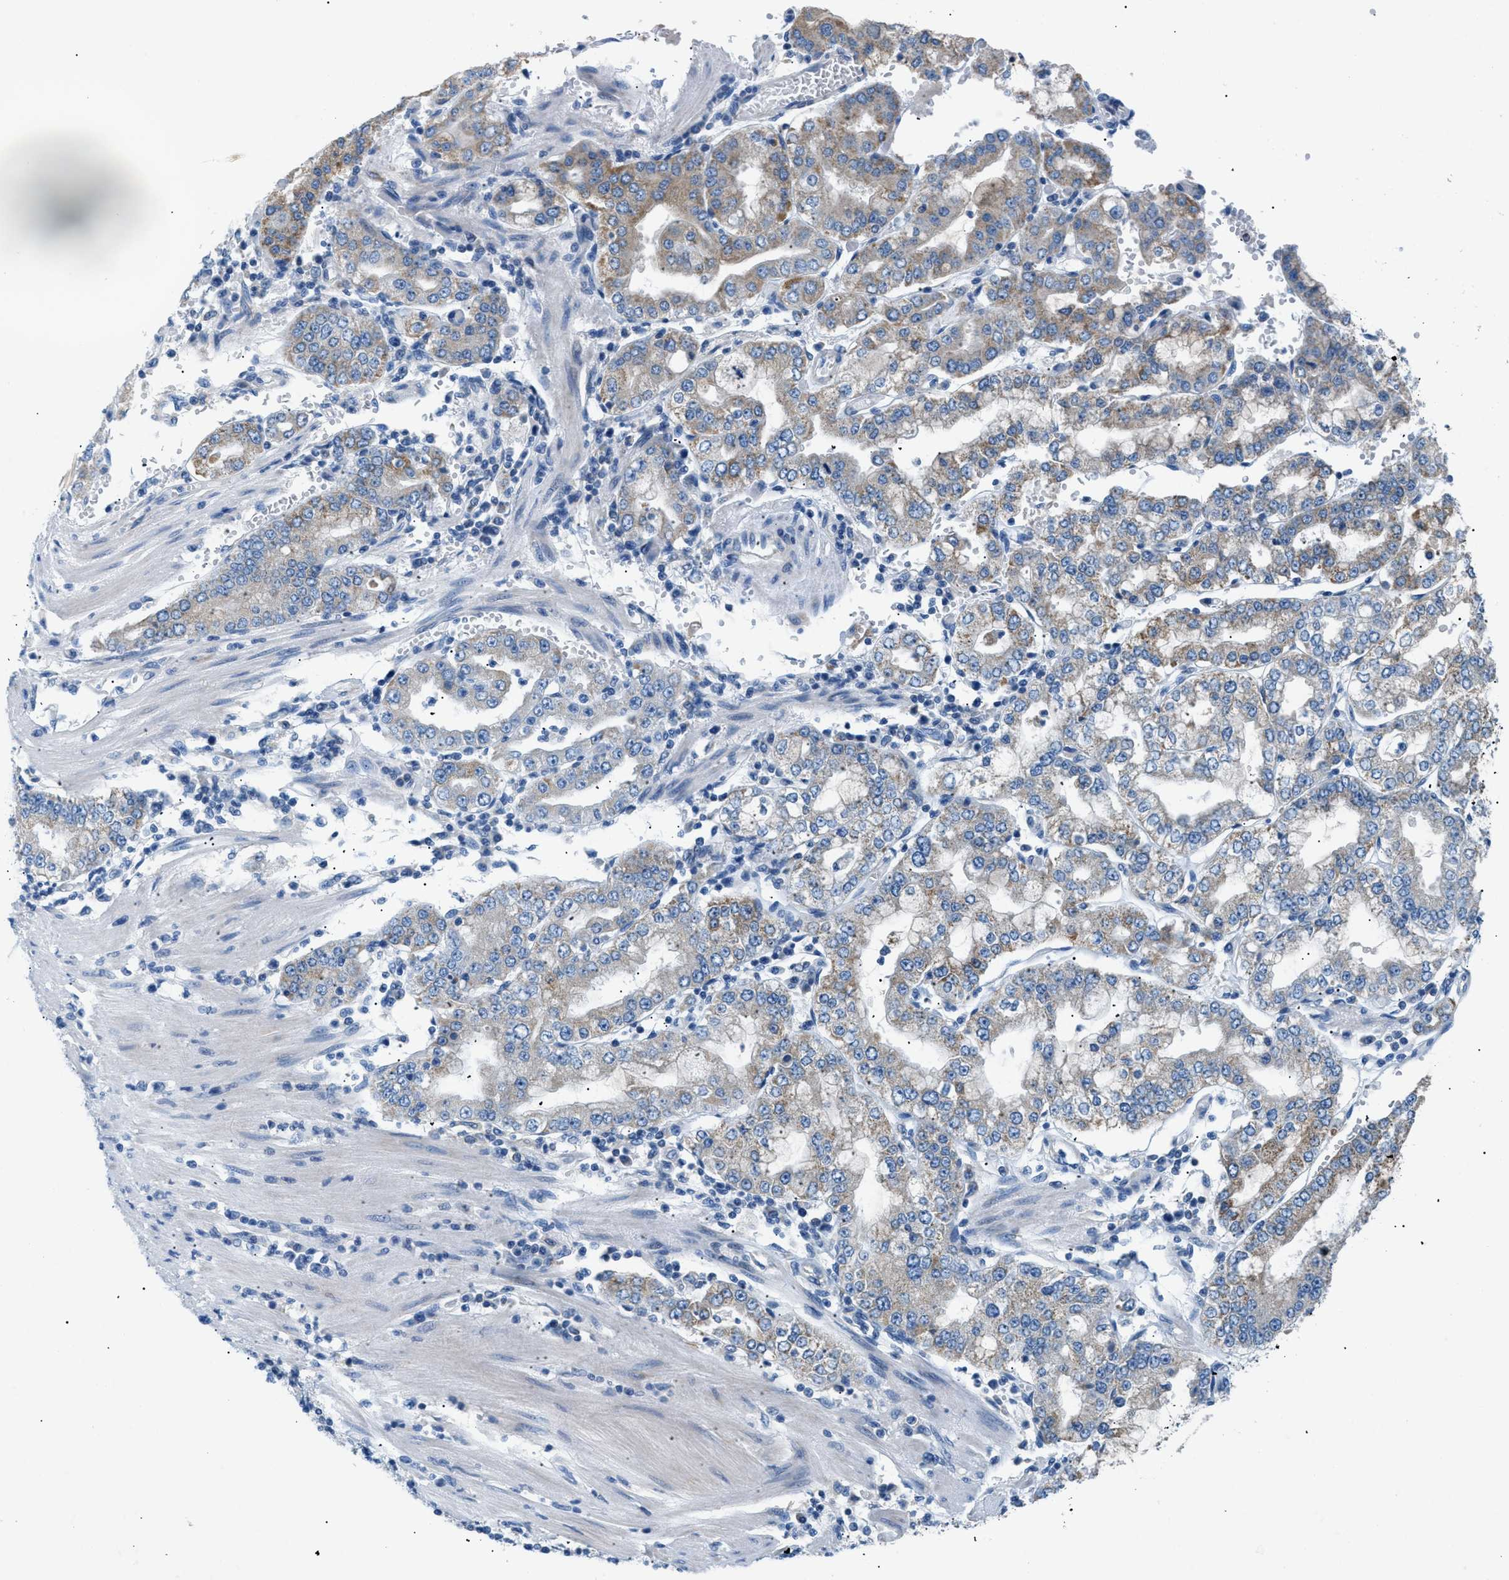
{"staining": {"intensity": "weak", "quantity": "25%-75%", "location": "cytoplasmic/membranous"}, "tissue": "stomach cancer", "cell_type": "Tumor cells", "image_type": "cancer", "snomed": [{"axis": "morphology", "description": "Adenocarcinoma, NOS"}, {"axis": "topography", "description": "Stomach"}], "caption": "Immunohistochemistry (IHC) micrograph of neoplastic tissue: stomach cancer (adenocarcinoma) stained using IHC reveals low levels of weak protein expression localized specifically in the cytoplasmic/membranous of tumor cells, appearing as a cytoplasmic/membranous brown color.", "gene": "ILDR1", "patient": {"sex": "male", "age": 76}}